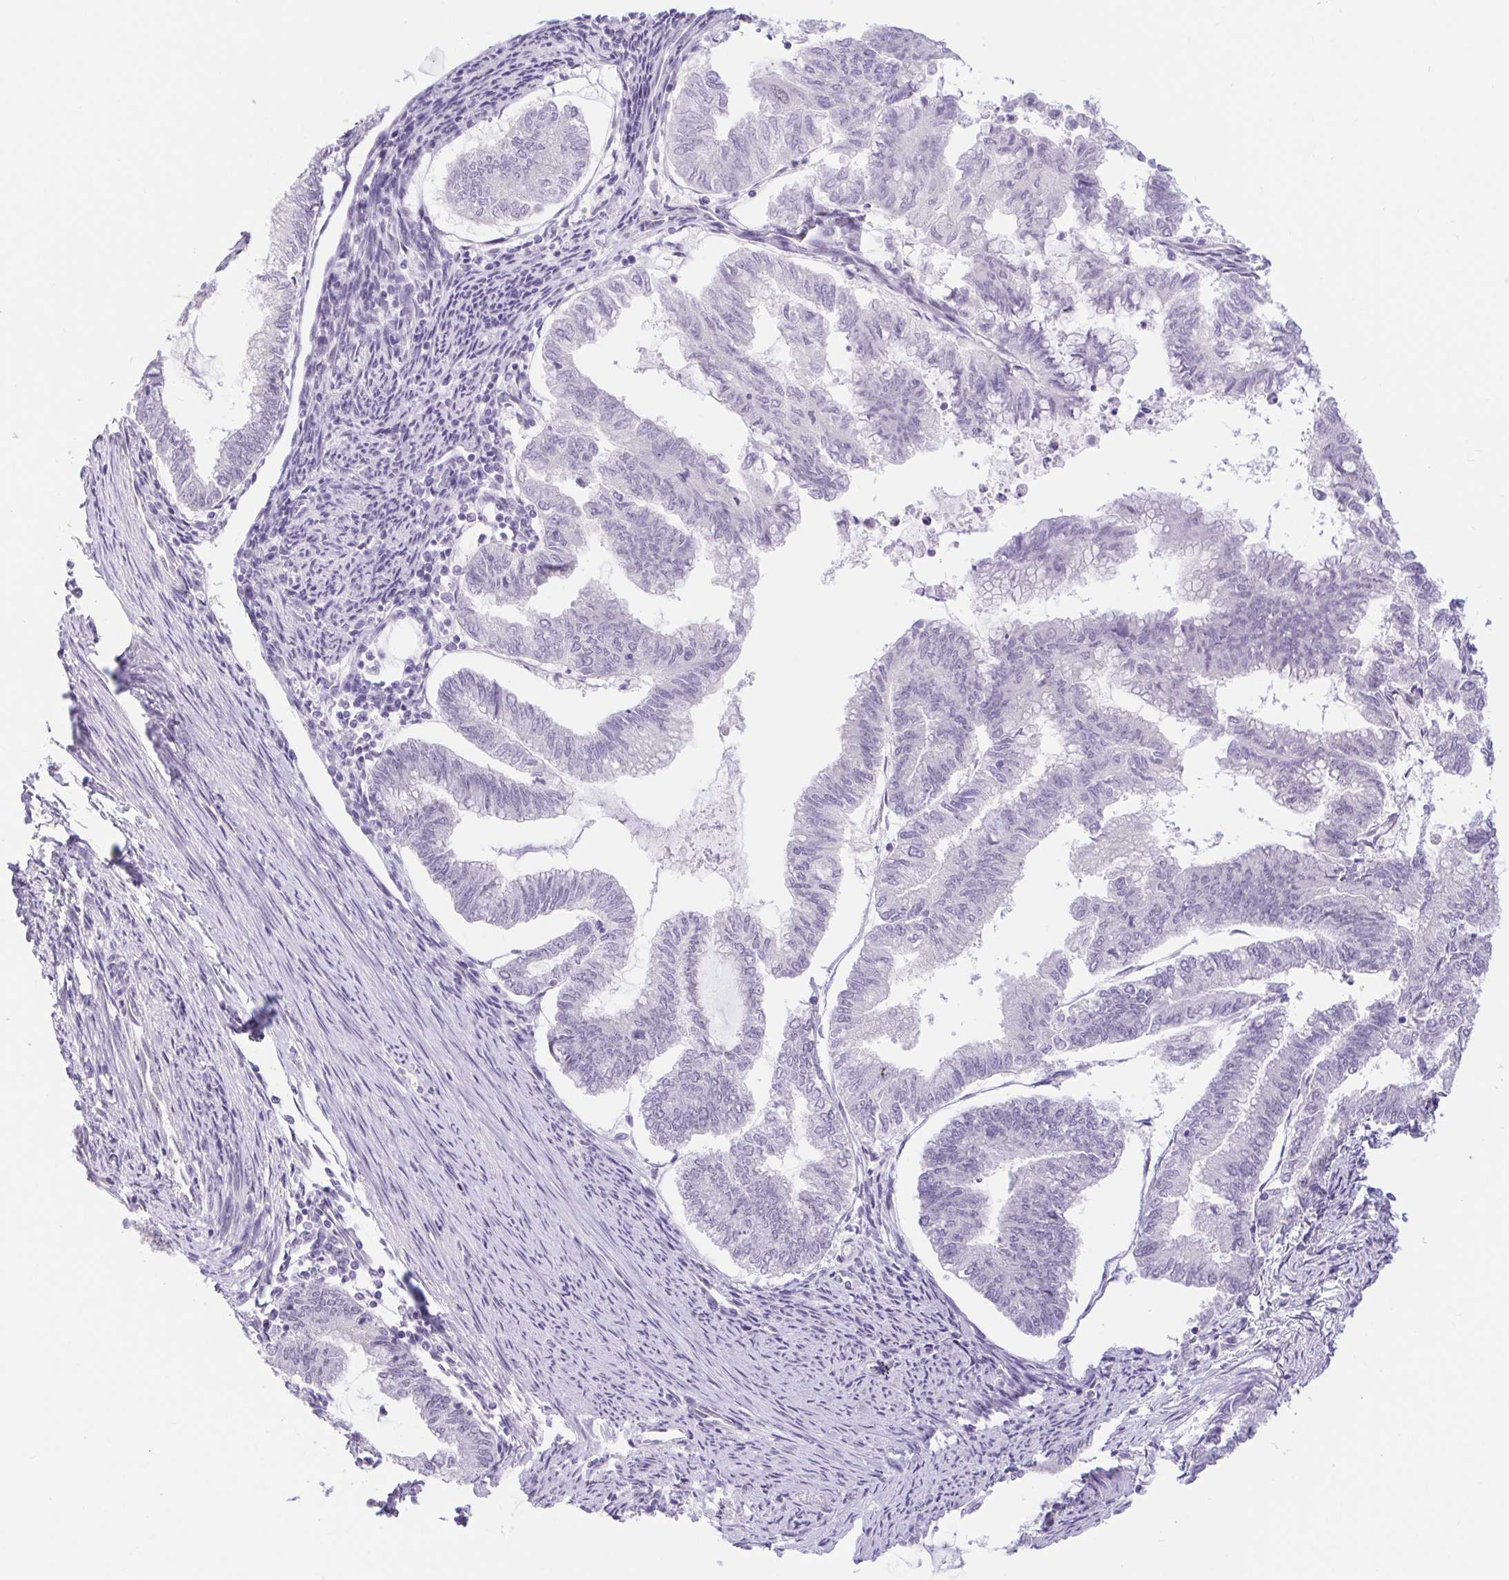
{"staining": {"intensity": "negative", "quantity": "none", "location": "none"}, "tissue": "endometrial cancer", "cell_type": "Tumor cells", "image_type": "cancer", "snomed": [{"axis": "morphology", "description": "Adenocarcinoma, NOS"}, {"axis": "topography", "description": "Endometrium"}], "caption": "High power microscopy histopathology image of an IHC photomicrograph of endometrial adenocarcinoma, revealing no significant expression in tumor cells.", "gene": "CAND1", "patient": {"sex": "female", "age": 79}}